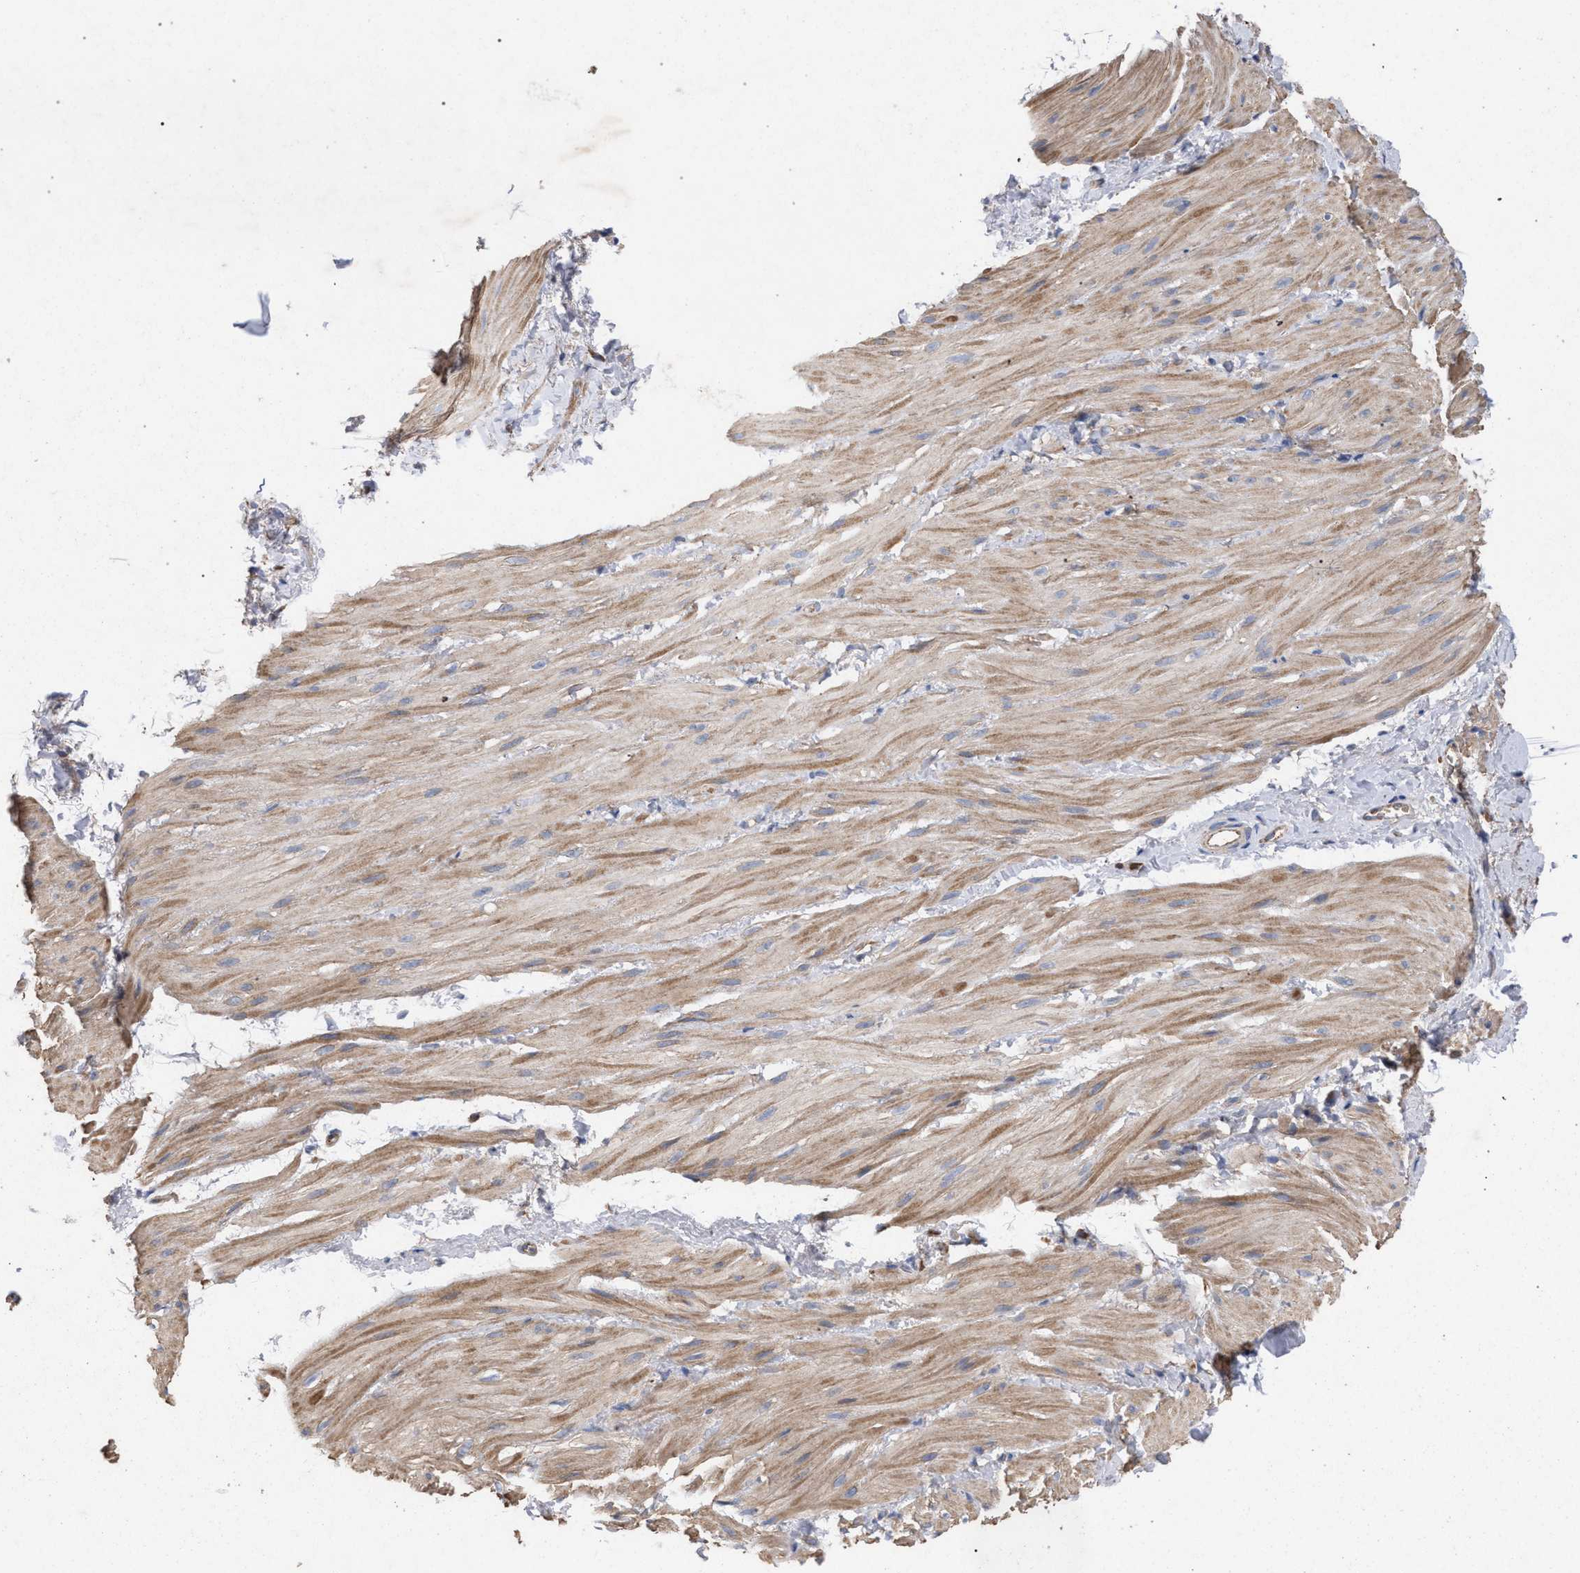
{"staining": {"intensity": "moderate", "quantity": "25%-75%", "location": "cytoplasmic/membranous"}, "tissue": "smooth muscle", "cell_type": "Smooth muscle cells", "image_type": "normal", "snomed": [{"axis": "morphology", "description": "Normal tissue, NOS"}, {"axis": "topography", "description": "Smooth muscle"}], "caption": "Smooth muscle stained with a brown dye exhibits moderate cytoplasmic/membranous positive positivity in approximately 25%-75% of smooth muscle cells.", "gene": "BCL2L12", "patient": {"sex": "male", "age": 16}}